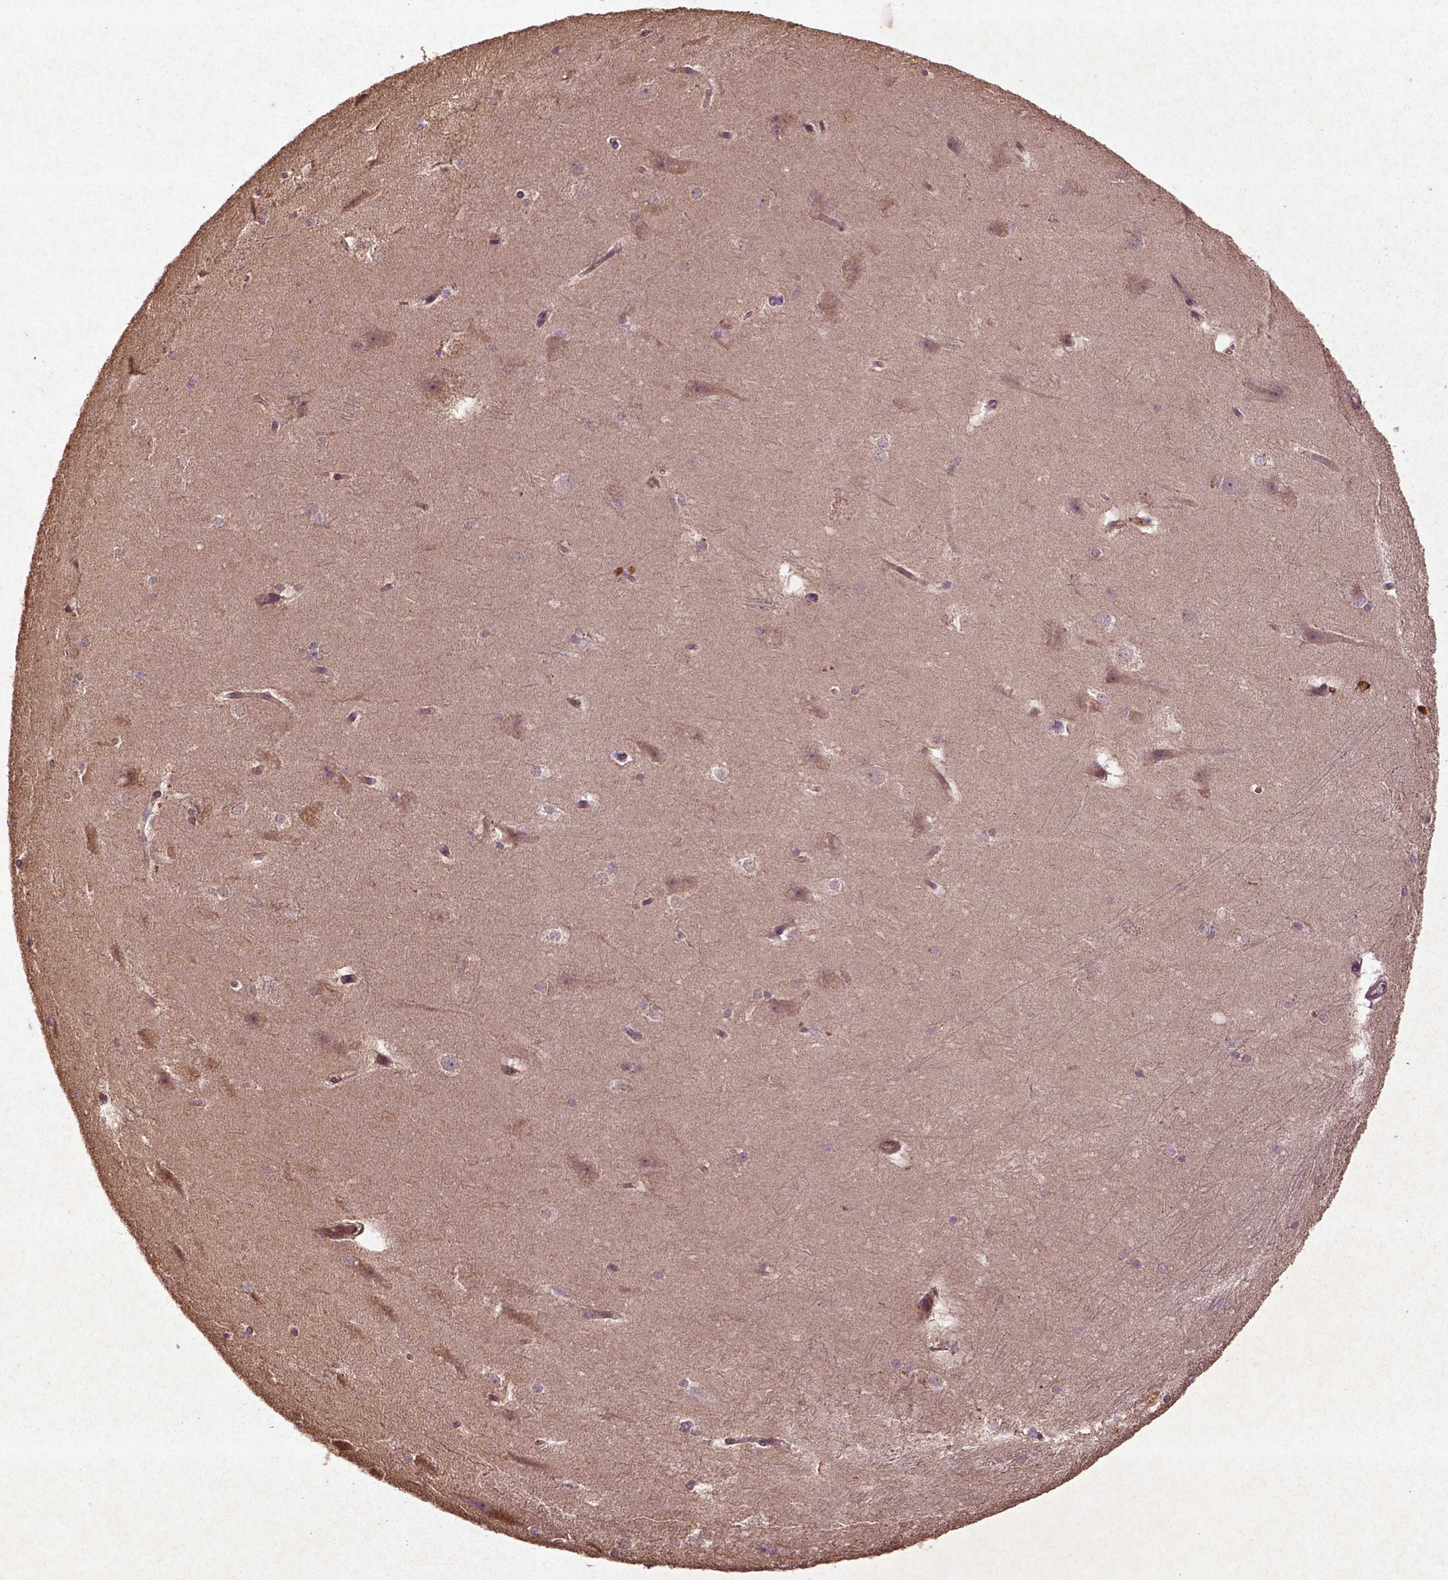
{"staining": {"intensity": "weak", "quantity": ">75%", "location": "cytoplasmic/membranous"}, "tissue": "hippocampus", "cell_type": "Glial cells", "image_type": "normal", "snomed": [{"axis": "morphology", "description": "Normal tissue, NOS"}, {"axis": "topography", "description": "Cerebral cortex"}, {"axis": "topography", "description": "Hippocampus"}], "caption": "Brown immunohistochemical staining in benign human hippocampus exhibits weak cytoplasmic/membranous staining in about >75% of glial cells.", "gene": "COQ2", "patient": {"sex": "female", "age": 19}}